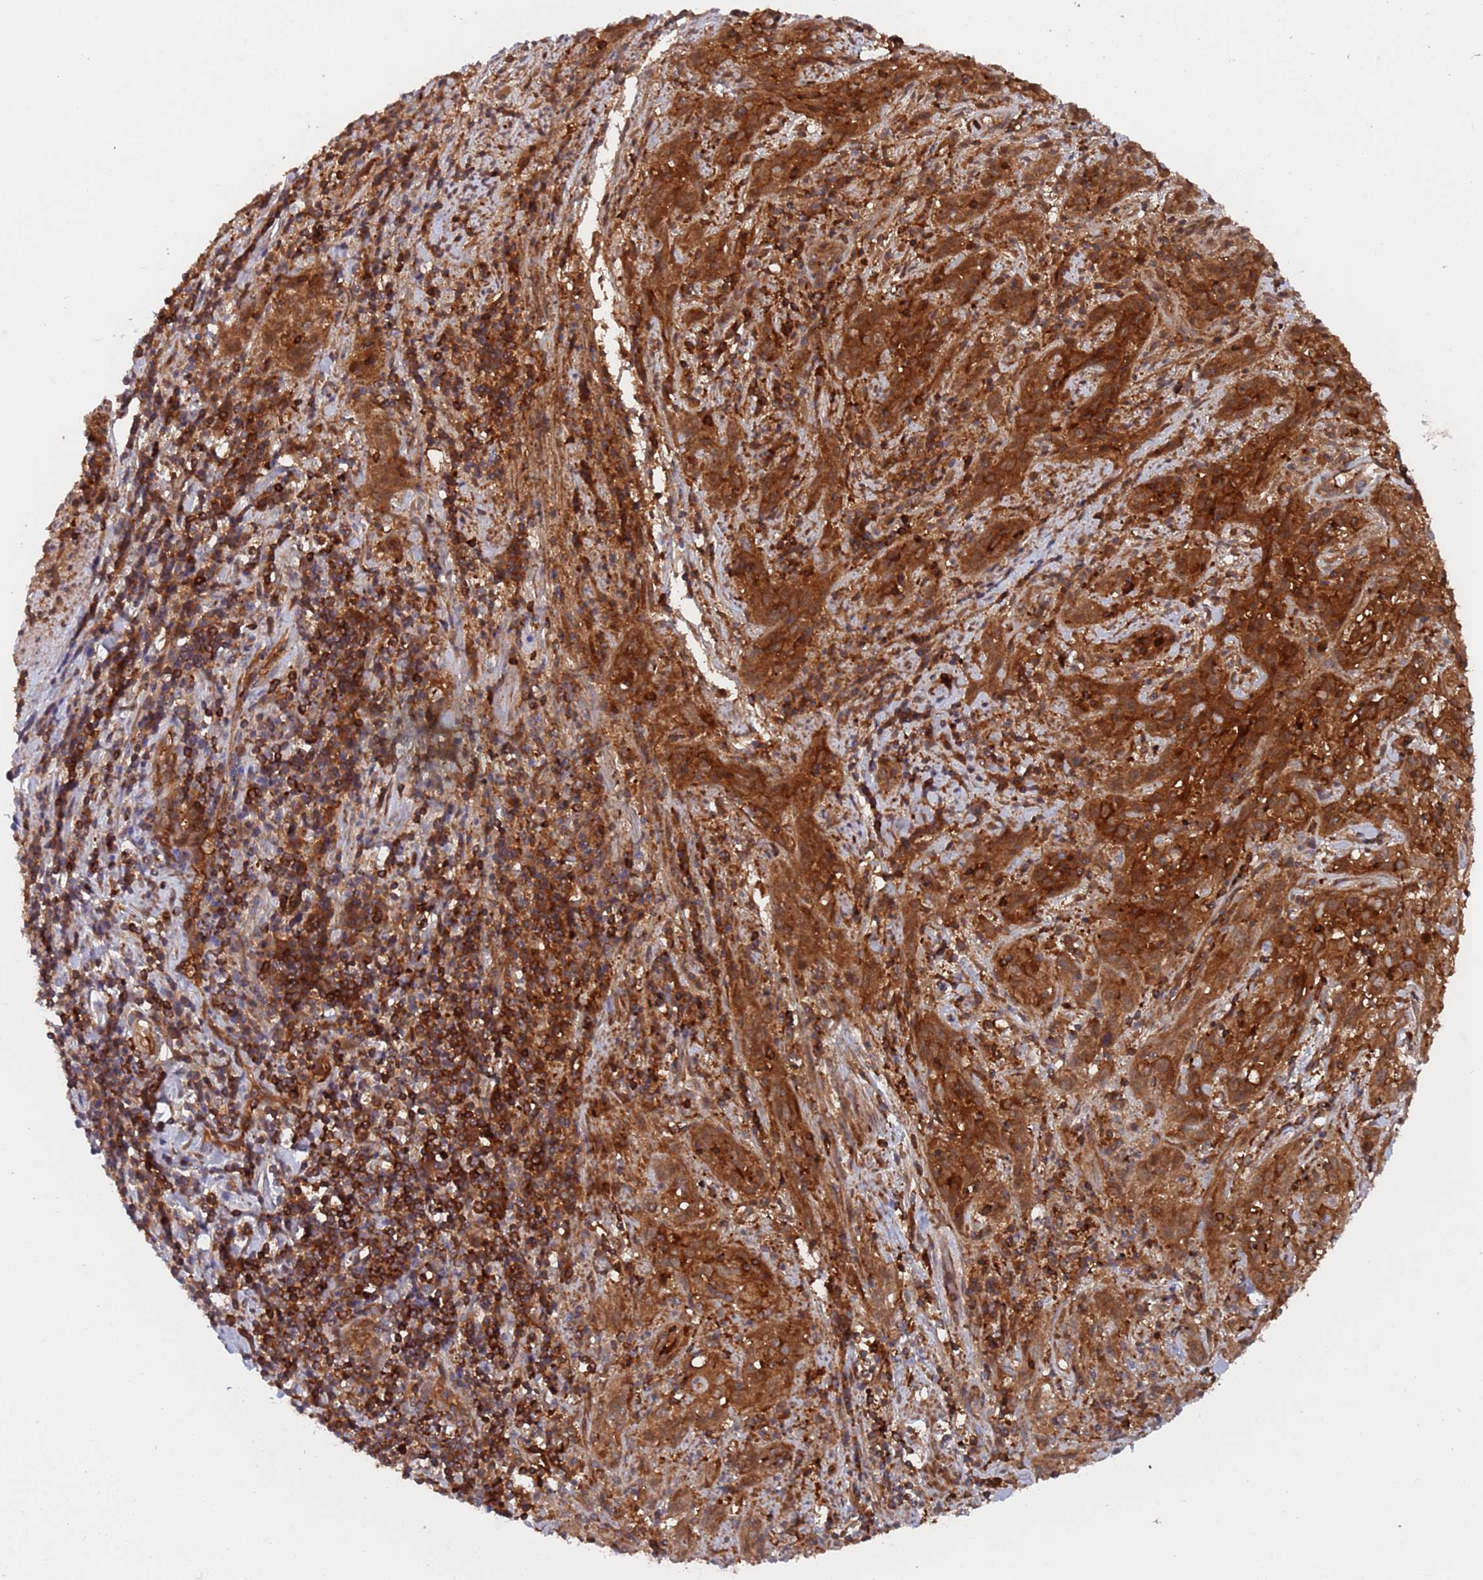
{"staining": {"intensity": "strong", "quantity": ">75%", "location": "cytoplasmic/membranous"}, "tissue": "cervical cancer", "cell_type": "Tumor cells", "image_type": "cancer", "snomed": [{"axis": "morphology", "description": "Squamous cell carcinoma, NOS"}, {"axis": "topography", "description": "Cervix"}], "caption": "Human cervical cancer (squamous cell carcinoma) stained with a protein marker exhibits strong staining in tumor cells.", "gene": "DDX60", "patient": {"sex": "female", "age": 57}}